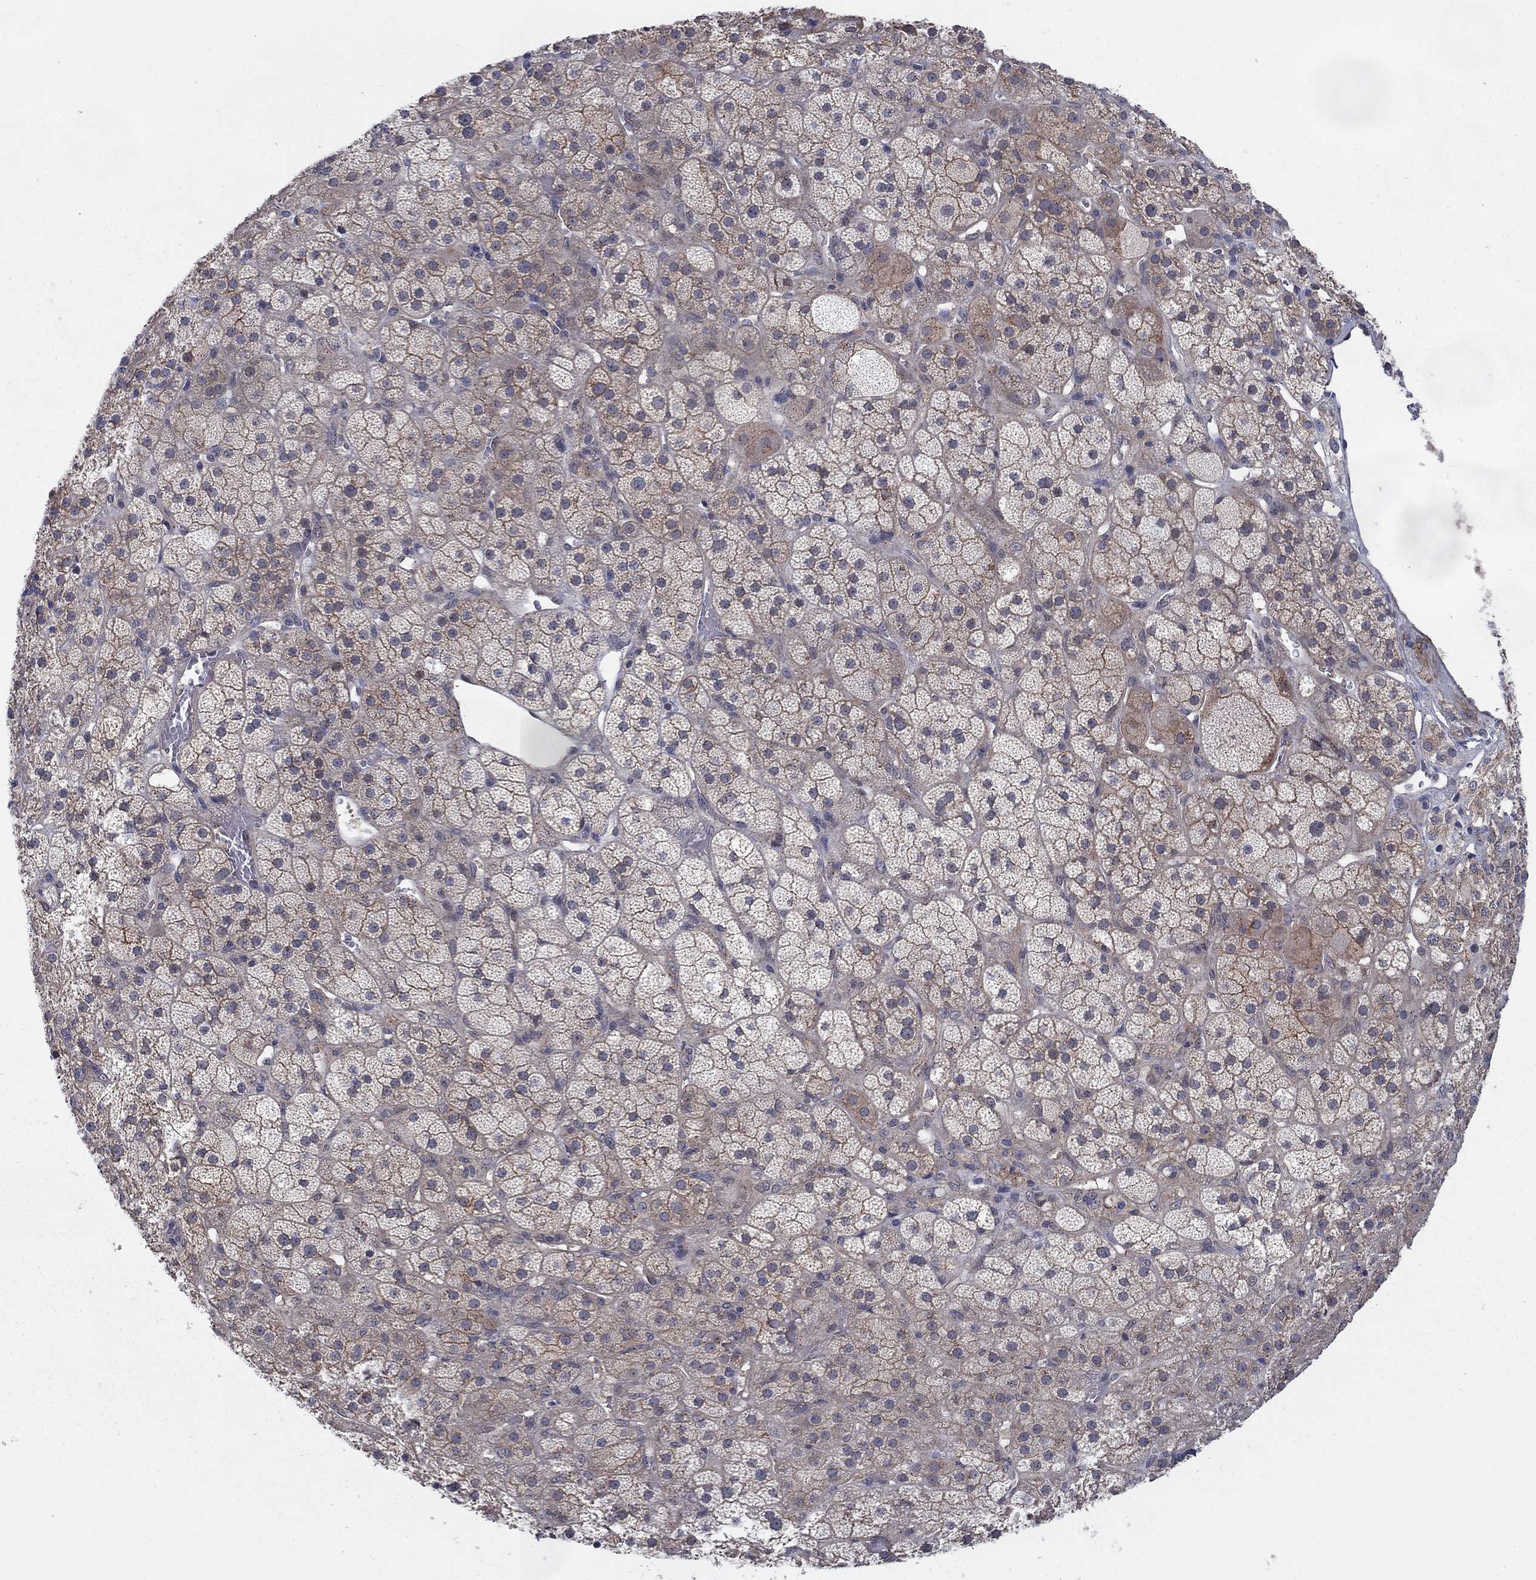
{"staining": {"intensity": "moderate", "quantity": "25%-75%", "location": "cytoplasmic/membranous"}, "tissue": "adrenal gland", "cell_type": "Glandular cells", "image_type": "normal", "snomed": [{"axis": "morphology", "description": "Normal tissue, NOS"}, {"axis": "topography", "description": "Adrenal gland"}], "caption": "Human adrenal gland stained for a protein (brown) displays moderate cytoplasmic/membranous positive expression in about 25%-75% of glandular cells.", "gene": "SH3RF1", "patient": {"sex": "male", "age": 57}}